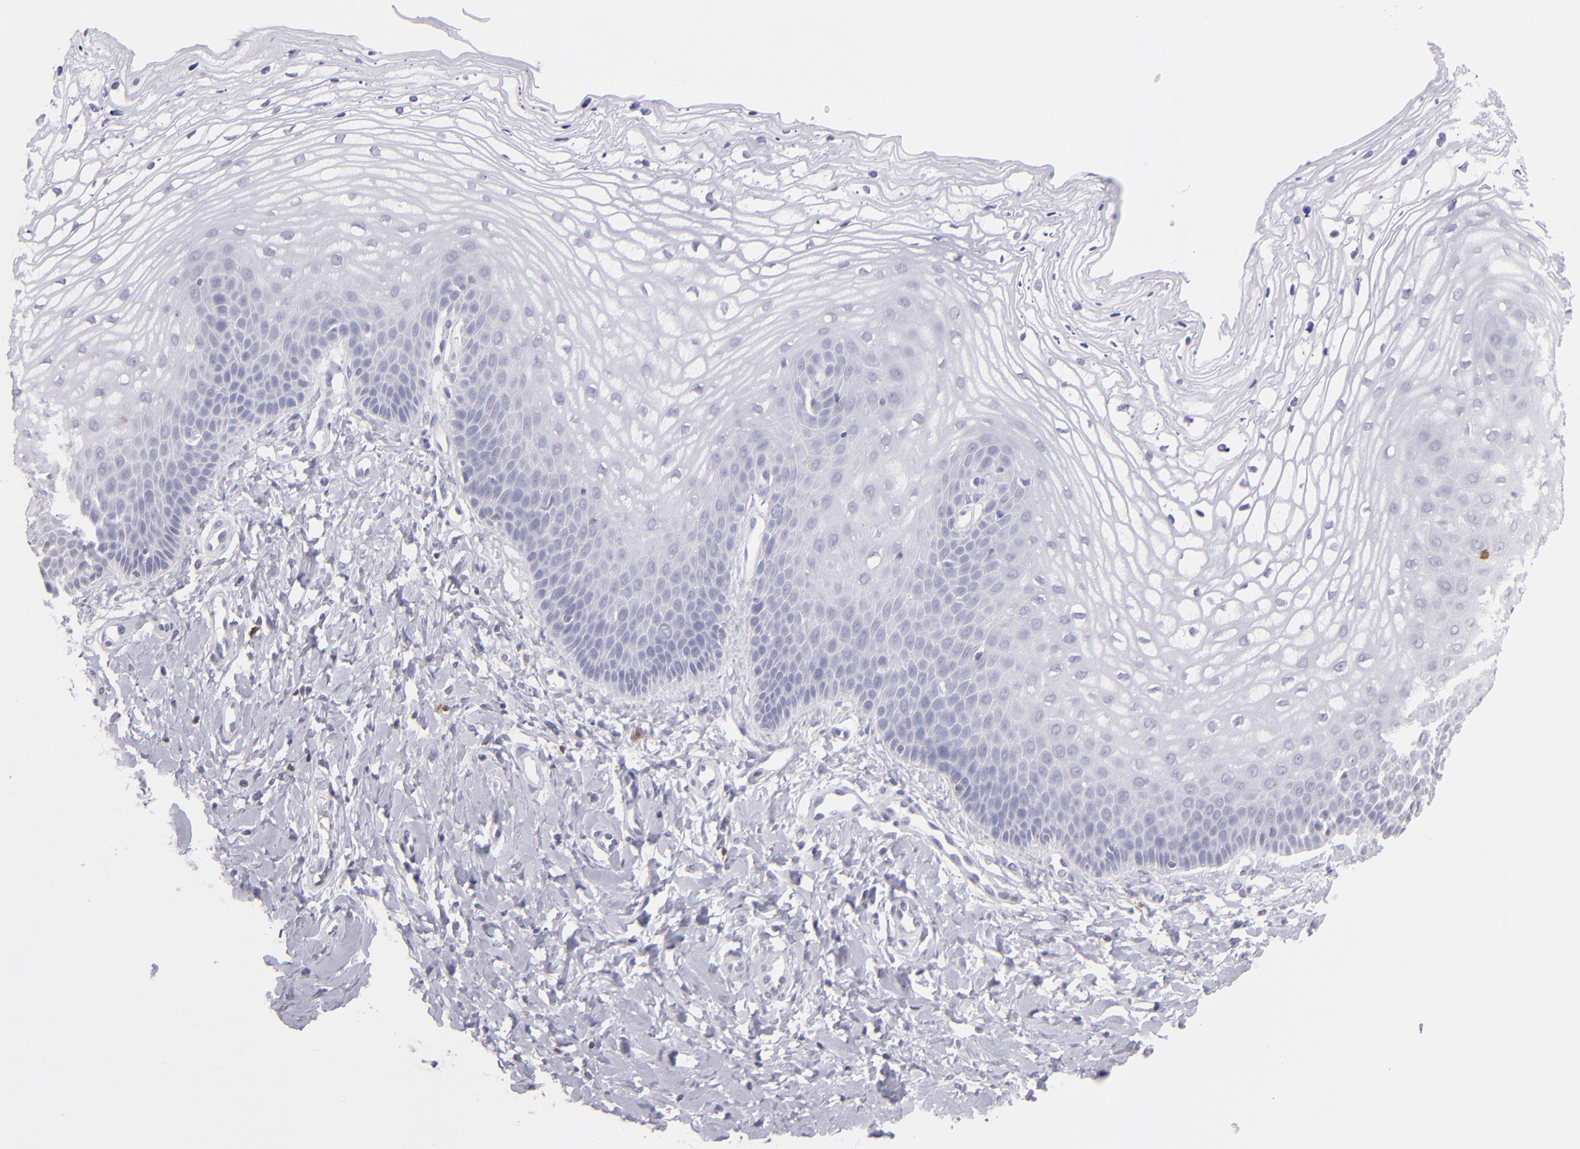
{"staining": {"intensity": "negative", "quantity": "none", "location": "none"}, "tissue": "vagina", "cell_type": "Squamous epithelial cells", "image_type": "normal", "snomed": [{"axis": "morphology", "description": "Normal tissue, NOS"}, {"axis": "topography", "description": "Vagina"}], "caption": "Immunohistochemistry (IHC) histopathology image of benign vagina stained for a protein (brown), which shows no positivity in squamous epithelial cells. The staining was performed using DAB to visualize the protein expression in brown, while the nuclei were stained in blue with hematoxylin (Magnification: 20x).", "gene": "IL2RA", "patient": {"sex": "female", "age": 68}}